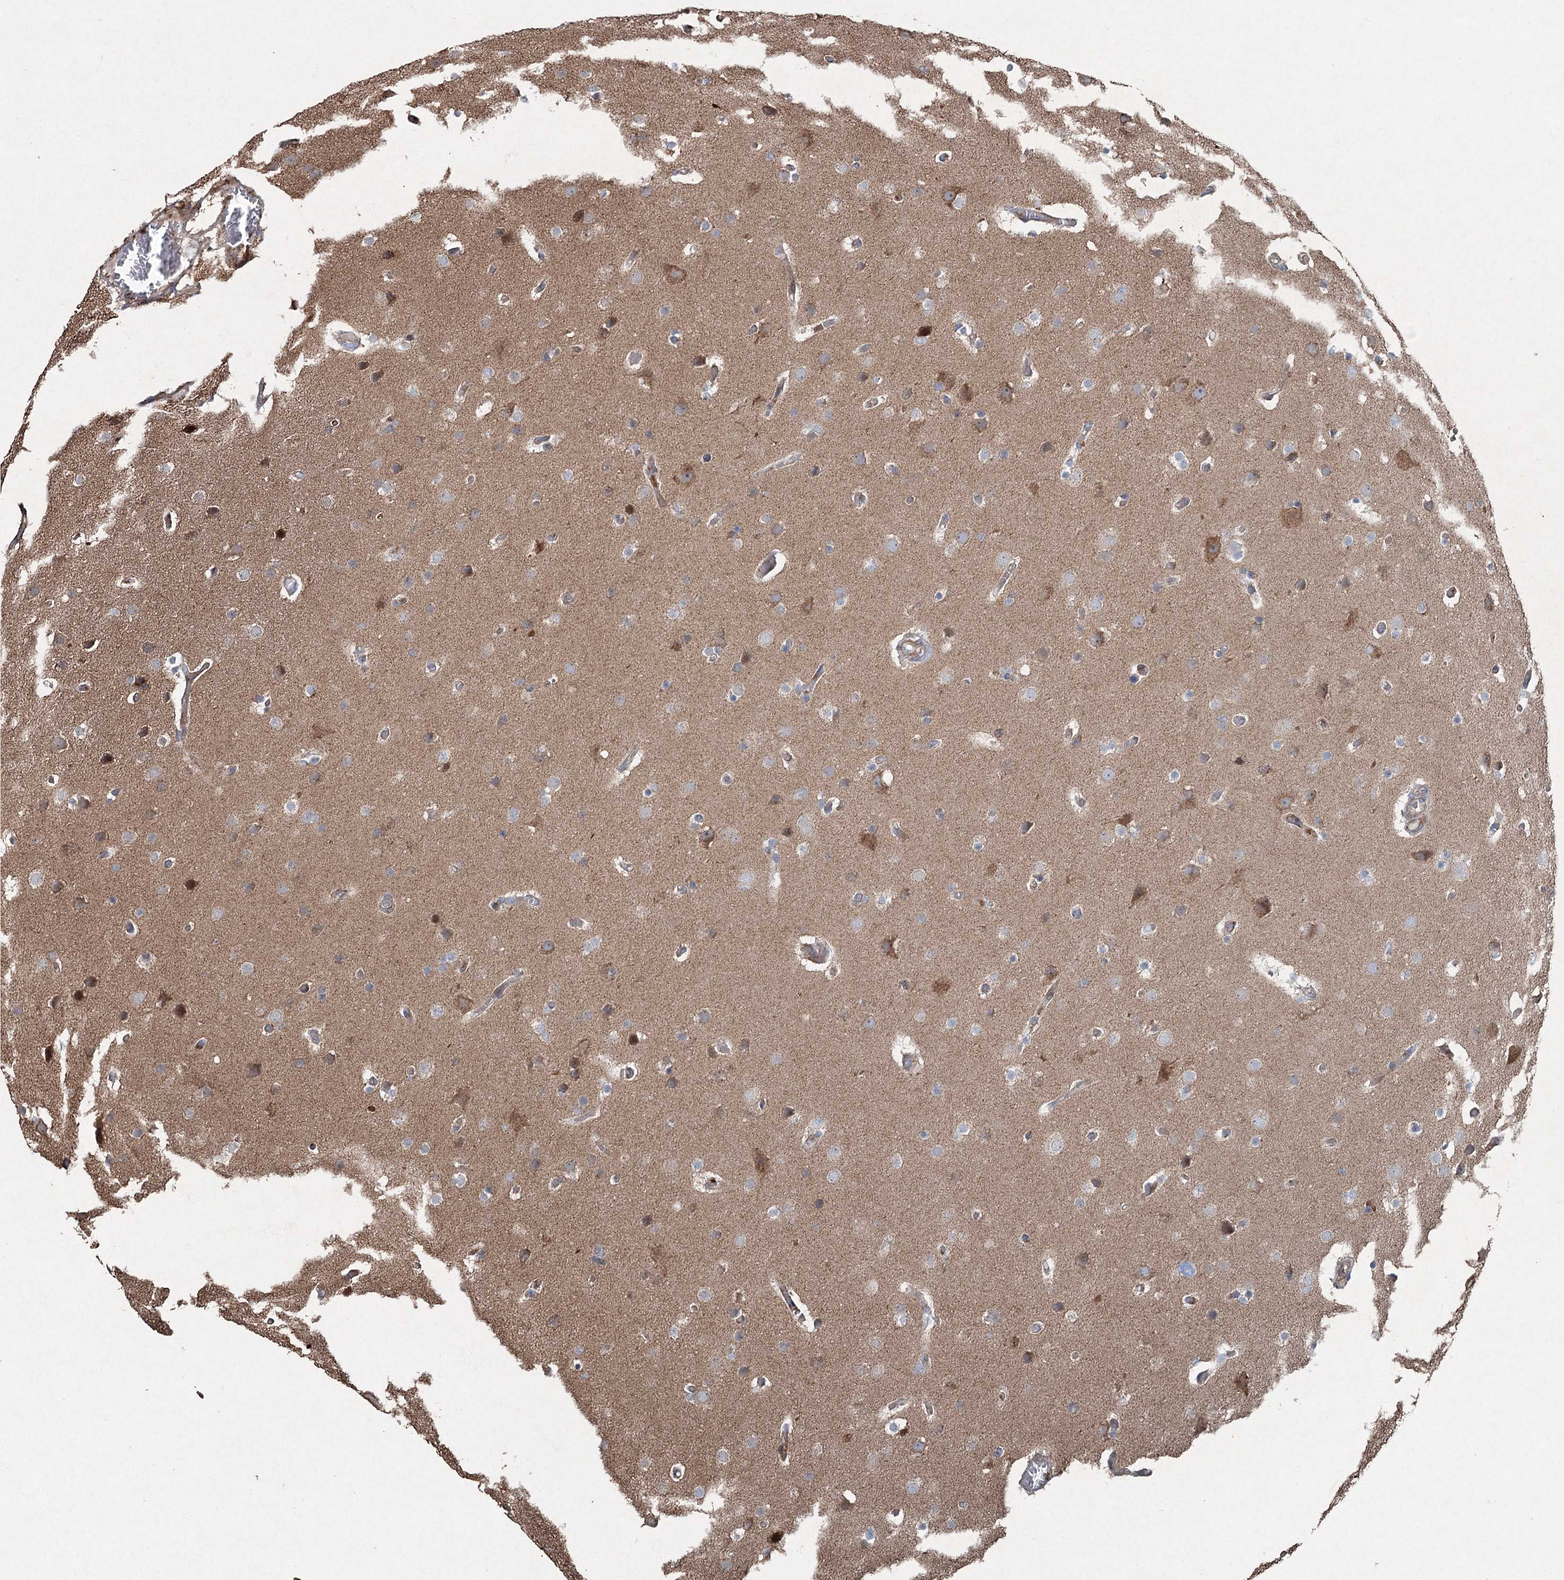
{"staining": {"intensity": "negative", "quantity": "none", "location": "none"}, "tissue": "glioma", "cell_type": "Tumor cells", "image_type": "cancer", "snomed": [{"axis": "morphology", "description": "Glioma, malignant, High grade"}, {"axis": "topography", "description": "Cerebral cortex"}], "caption": "Photomicrograph shows no protein expression in tumor cells of malignant high-grade glioma tissue.", "gene": "SERINC5", "patient": {"sex": "female", "age": 36}}